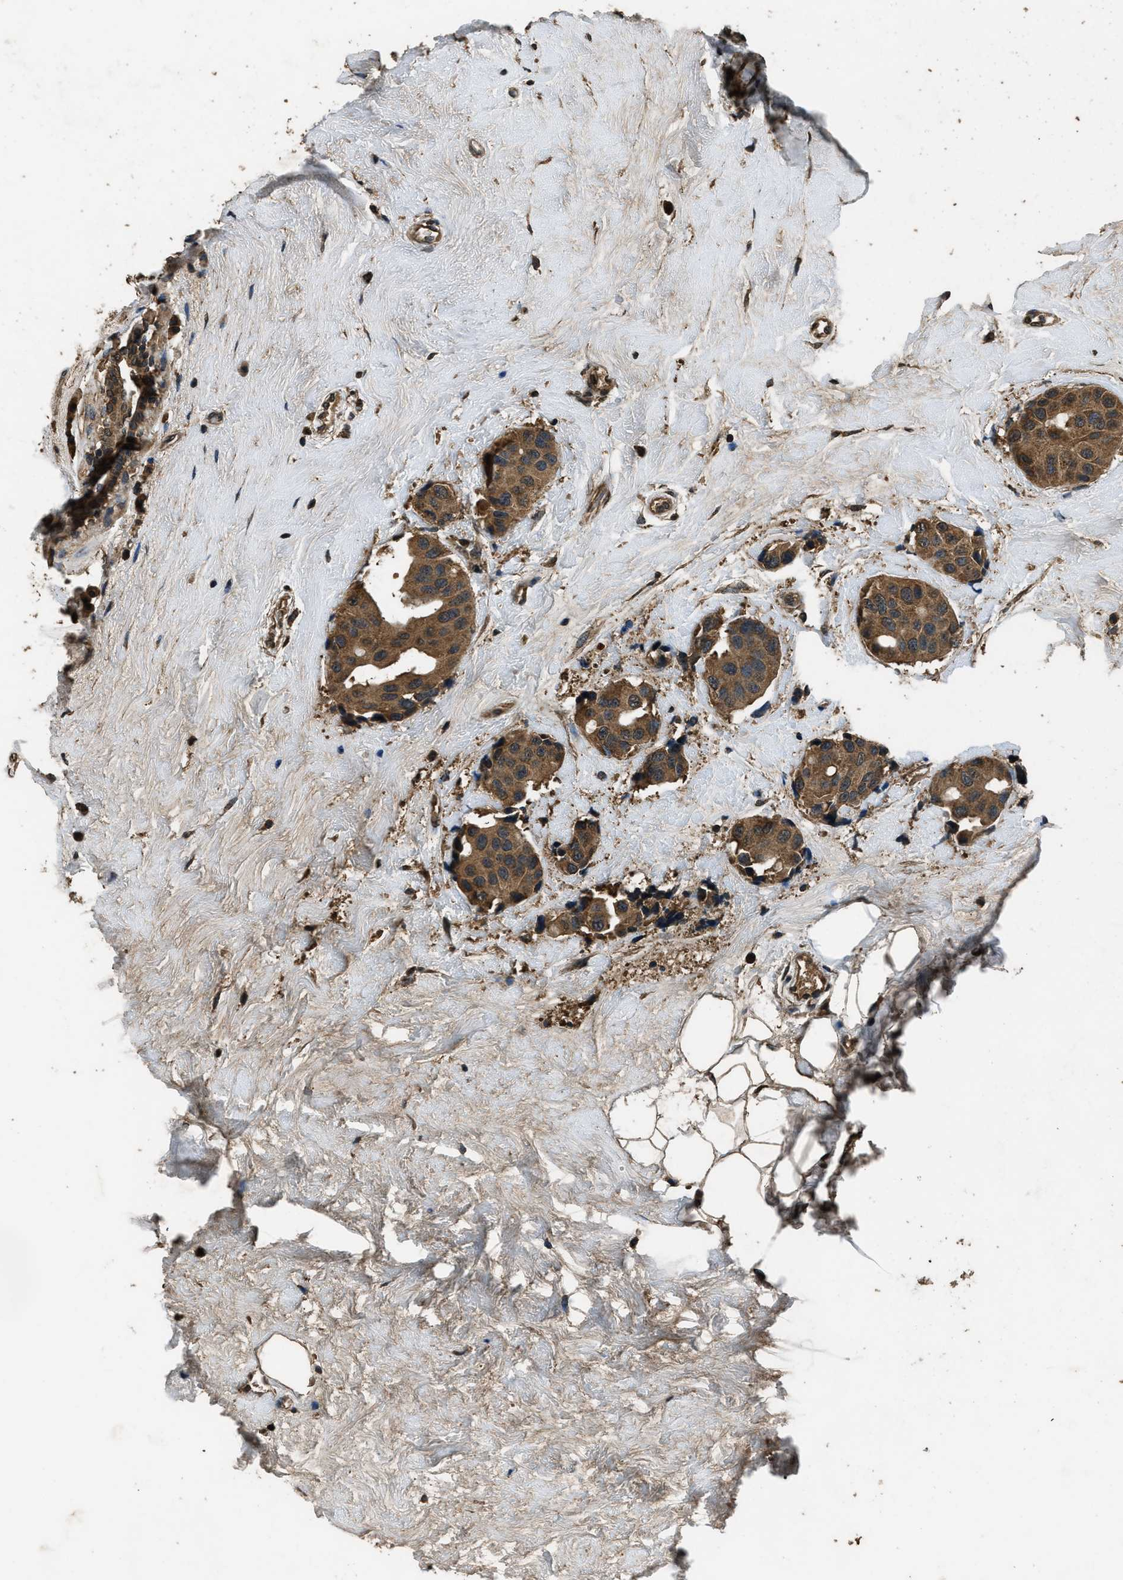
{"staining": {"intensity": "moderate", "quantity": ">75%", "location": "cytoplasmic/membranous"}, "tissue": "breast cancer", "cell_type": "Tumor cells", "image_type": "cancer", "snomed": [{"axis": "morphology", "description": "Normal tissue, NOS"}, {"axis": "morphology", "description": "Duct carcinoma"}, {"axis": "topography", "description": "Breast"}], "caption": "A histopathology image of human breast intraductal carcinoma stained for a protein shows moderate cytoplasmic/membranous brown staining in tumor cells.", "gene": "SALL3", "patient": {"sex": "female", "age": 39}}